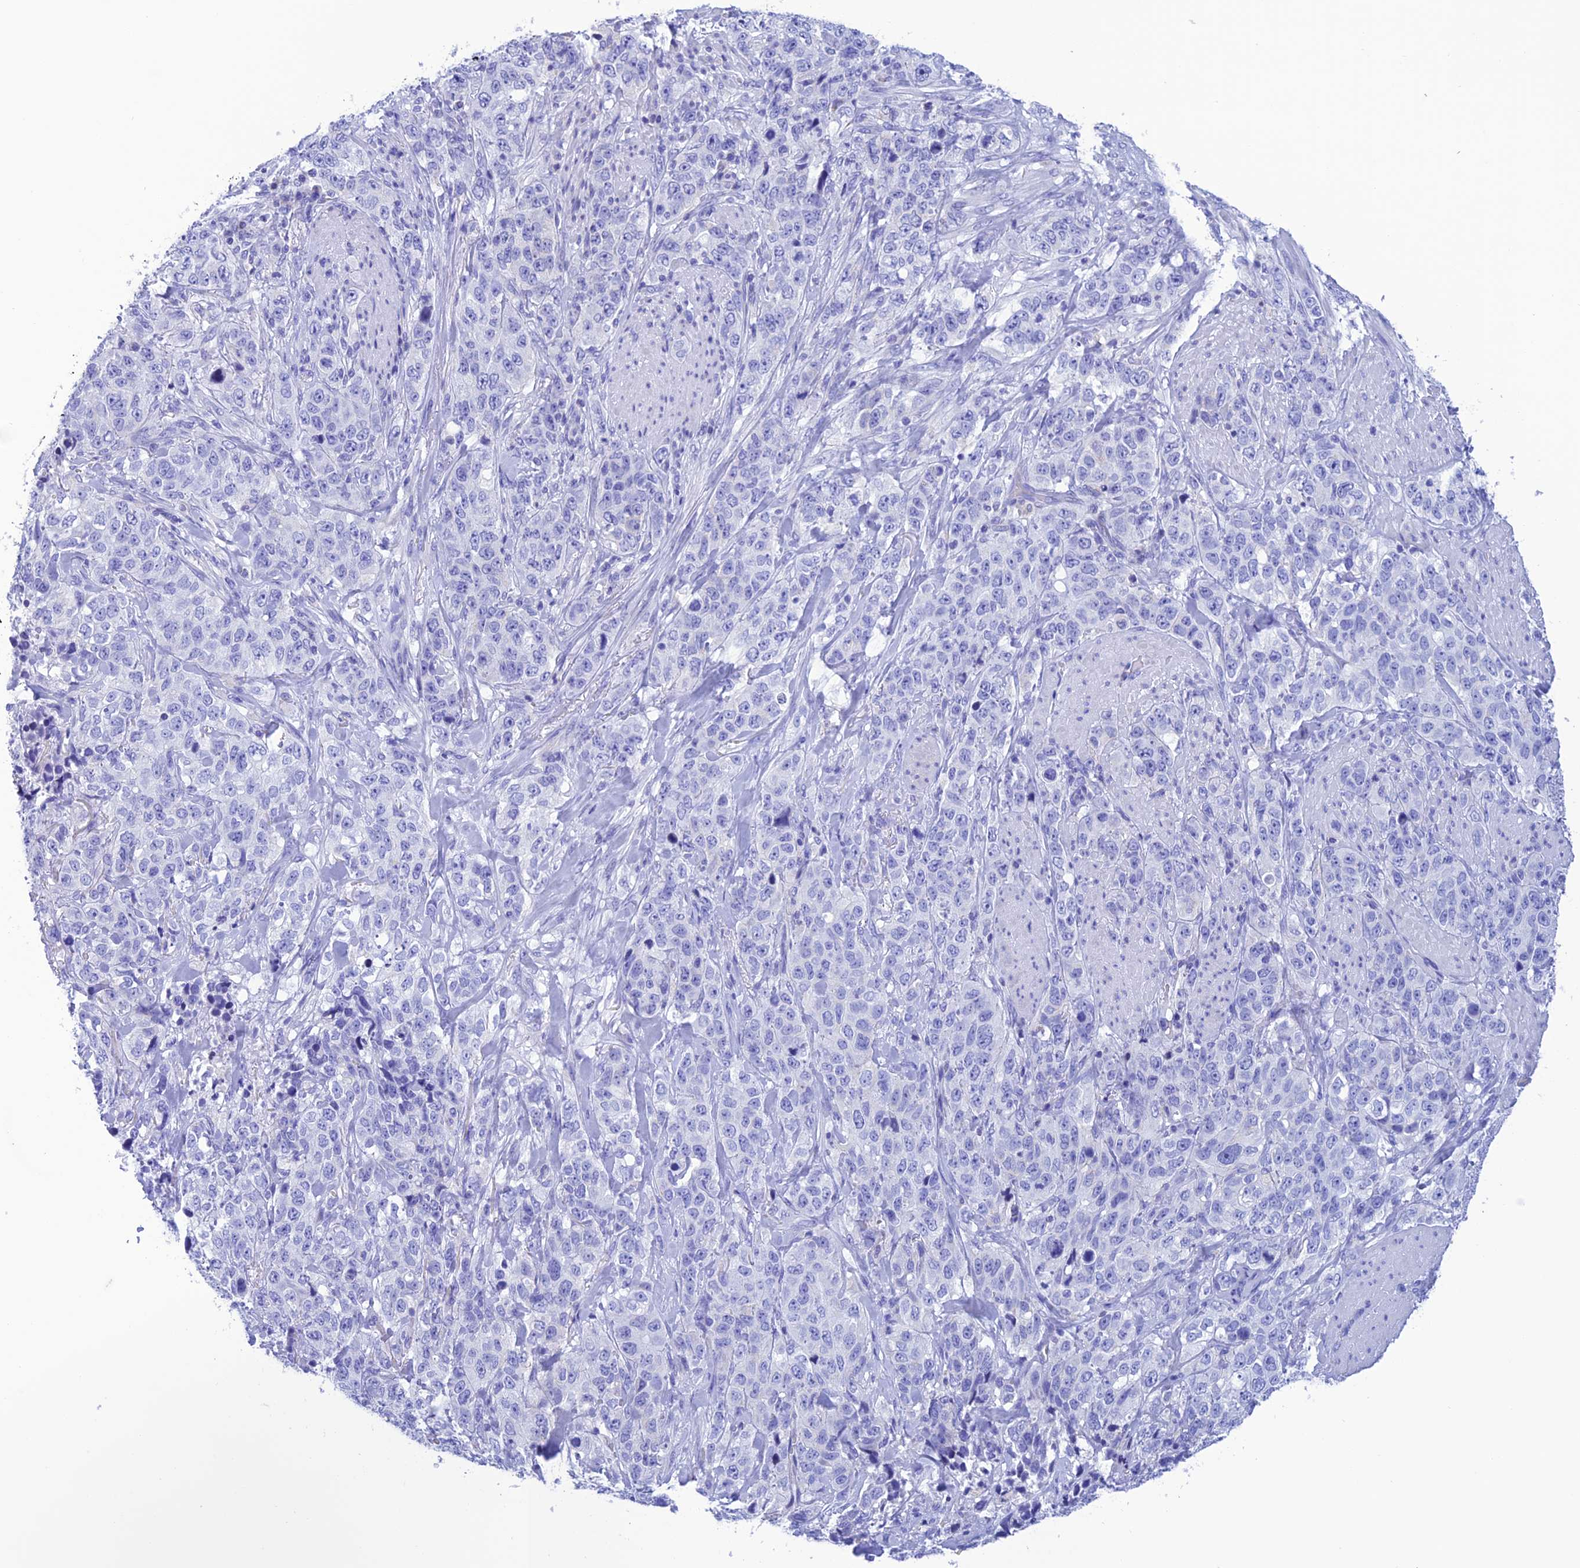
{"staining": {"intensity": "negative", "quantity": "none", "location": "none"}, "tissue": "stomach cancer", "cell_type": "Tumor cells", "image_type": "cancer", "snomed": [{"axis": "morphology", "description": "Adenocarcinoma, NOS"}, {"axis": "topography", "description": "Stomach"}], "caption": "A high-resolution image shows immunohistochemistry staining of stomach adenocarcinoma, which reveals no significant positivity in tumor cells. The staining is performed using DAB brown chromogen with nuclei counter-stained in using hematoxylin.", "gene": "NXPE4", "patient": {"sex": "male", "age": 48}}